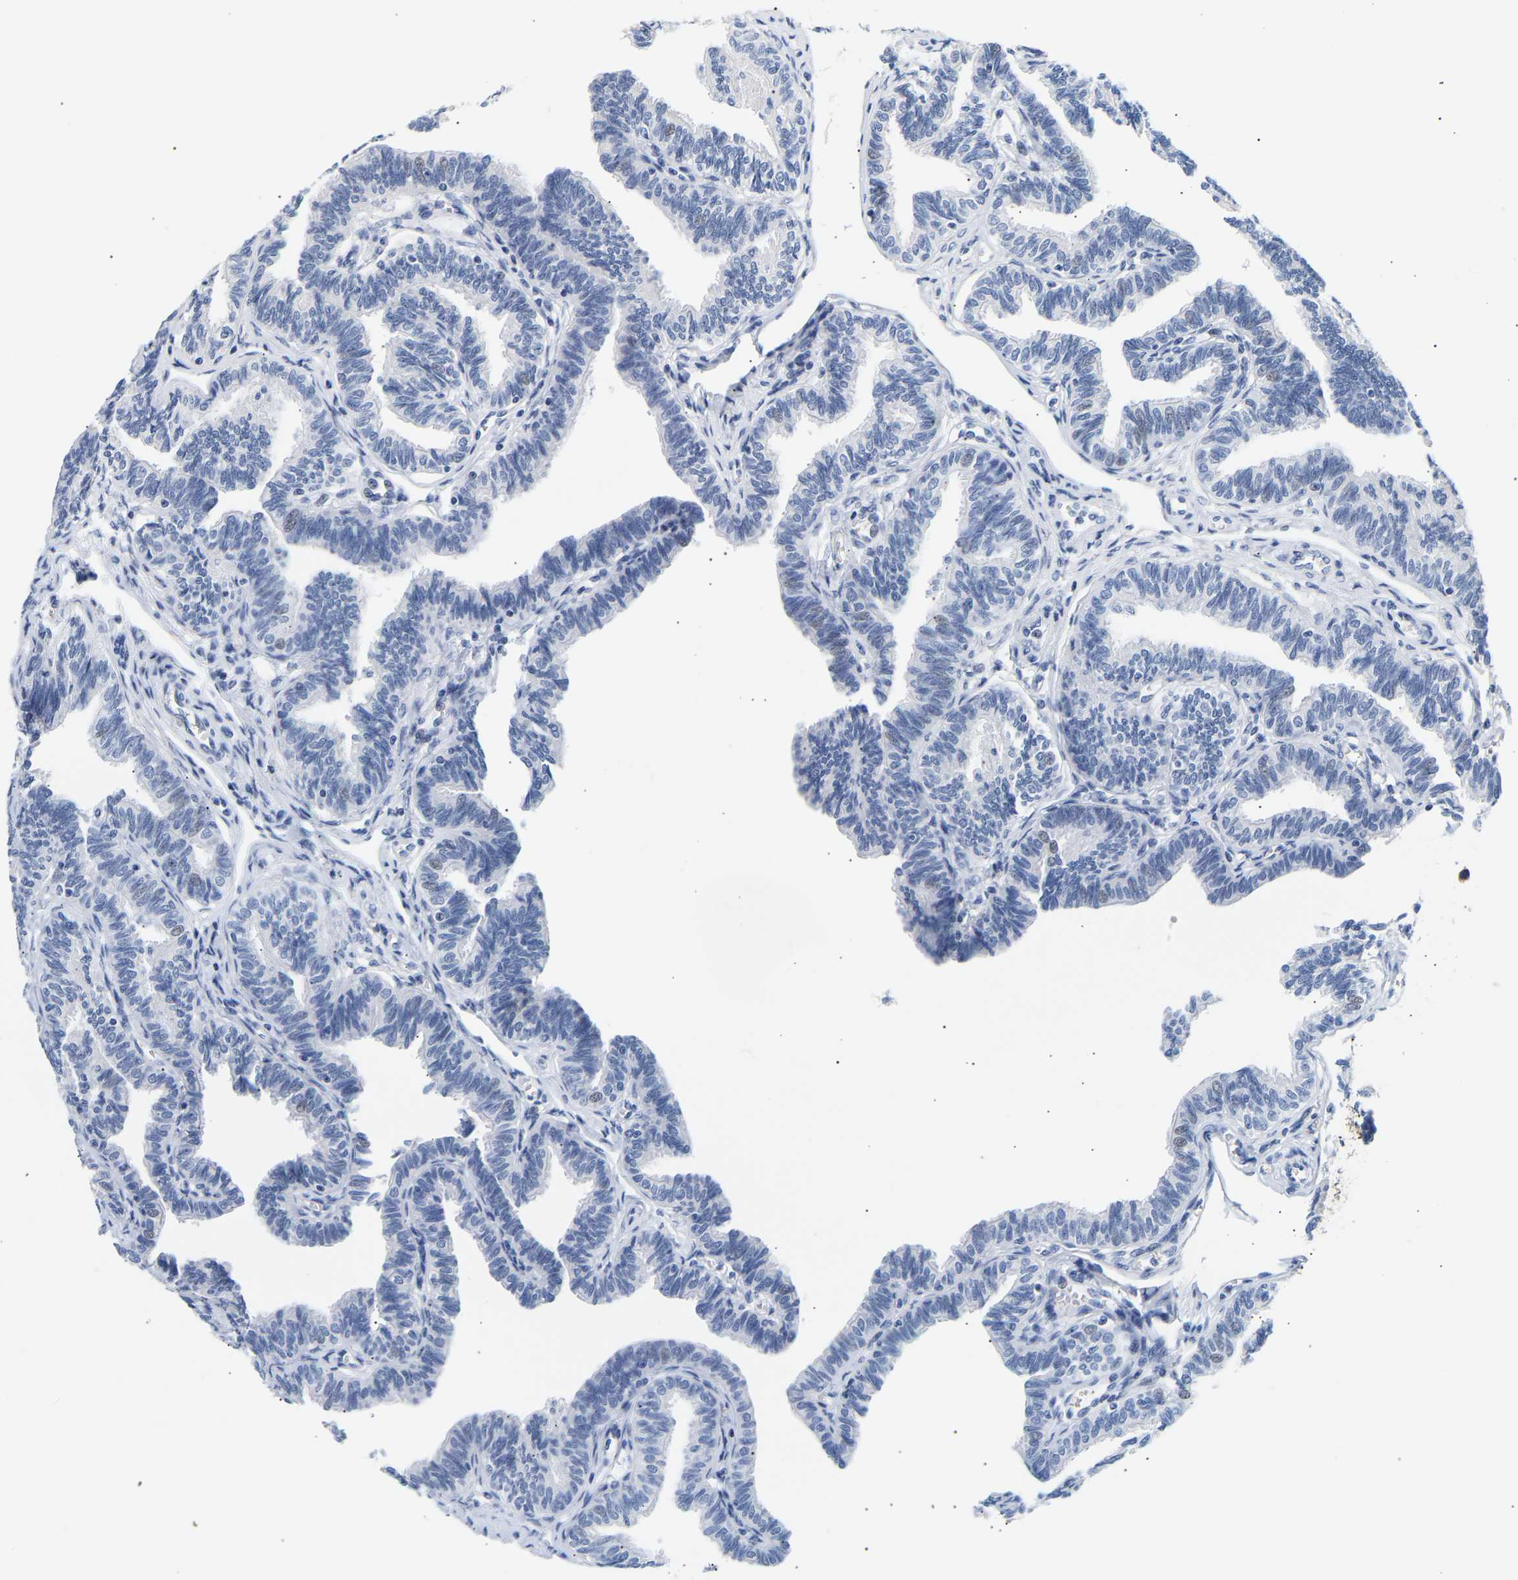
{"staining": {"intensity": "negative", "quantity": "none", "location": "none"}, "tissue": "fallopian tube", "cell_type": "Glandular cells", "image_type": "normal", "snomed": [{"axis": "morphology", "description": "Normal tissue, NOS"}, {"axis": "topography", "description": "Fallopian tube"}, {"axis": "topography", "description": "Ovary"}], "caption": "Fallopian tube stained for a protein using IHC displays no staining glandular cells.", "gene": "SPINK2", "patient": {"sex": "female", "age": 23}}